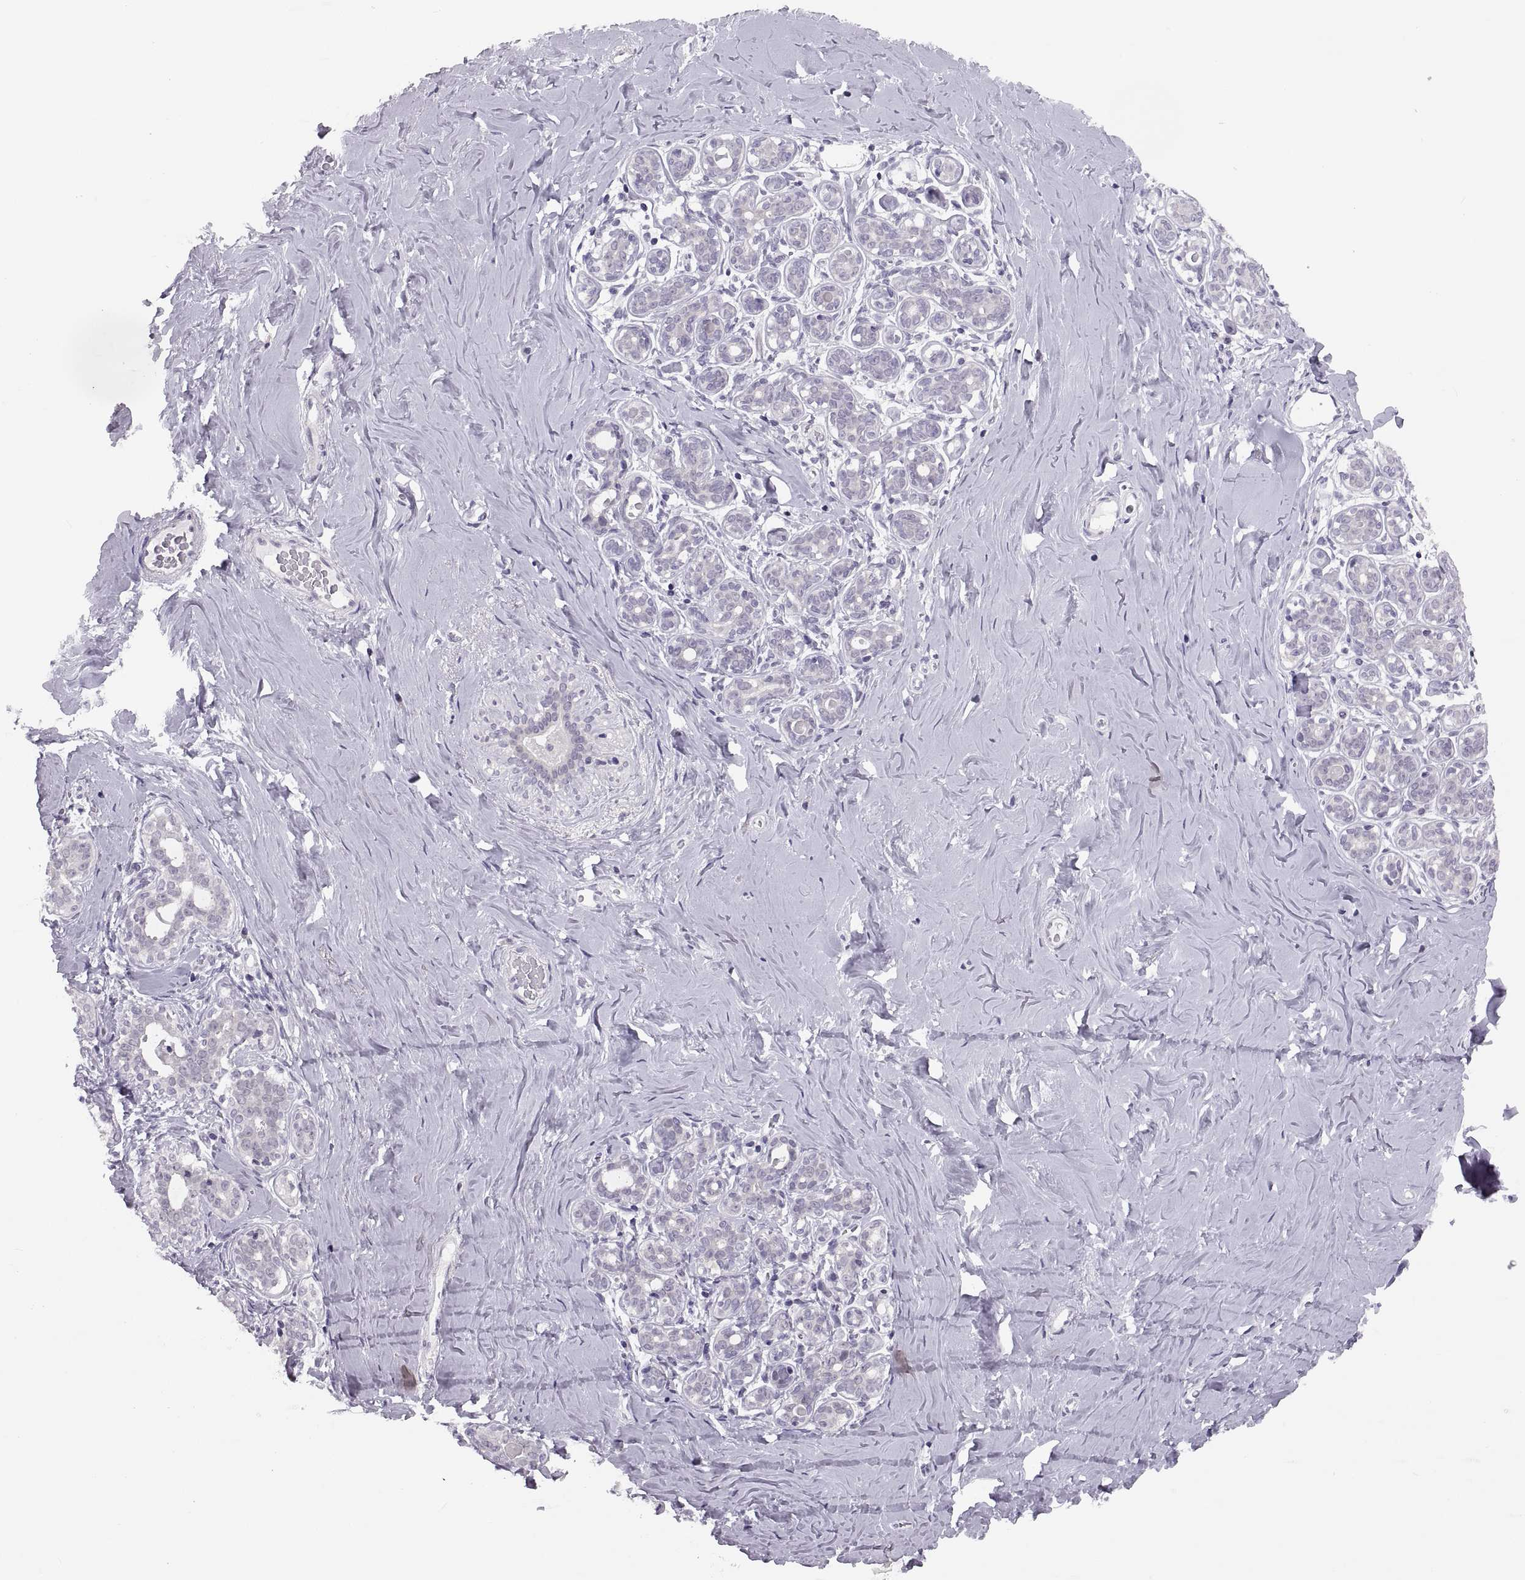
{"staining": {"intensity": "negative", "quantity": "none", "location": "none"}, "tissue": "breast", "cell_type": "Adipocytes", "image_type": "normal", "snomed": [{"axis": "morphology", "description": "Normal tissue, NOS"}, {"axis": "topography", "description": "Skin"}, {"axis": "topography", "description": "Breast"}], "caption": "There is no significant positivity in adipocytes of breast. Nuclei are stained in blue.", "gene": "ADH6", "patient": {"sex": "female", "age": 43}}